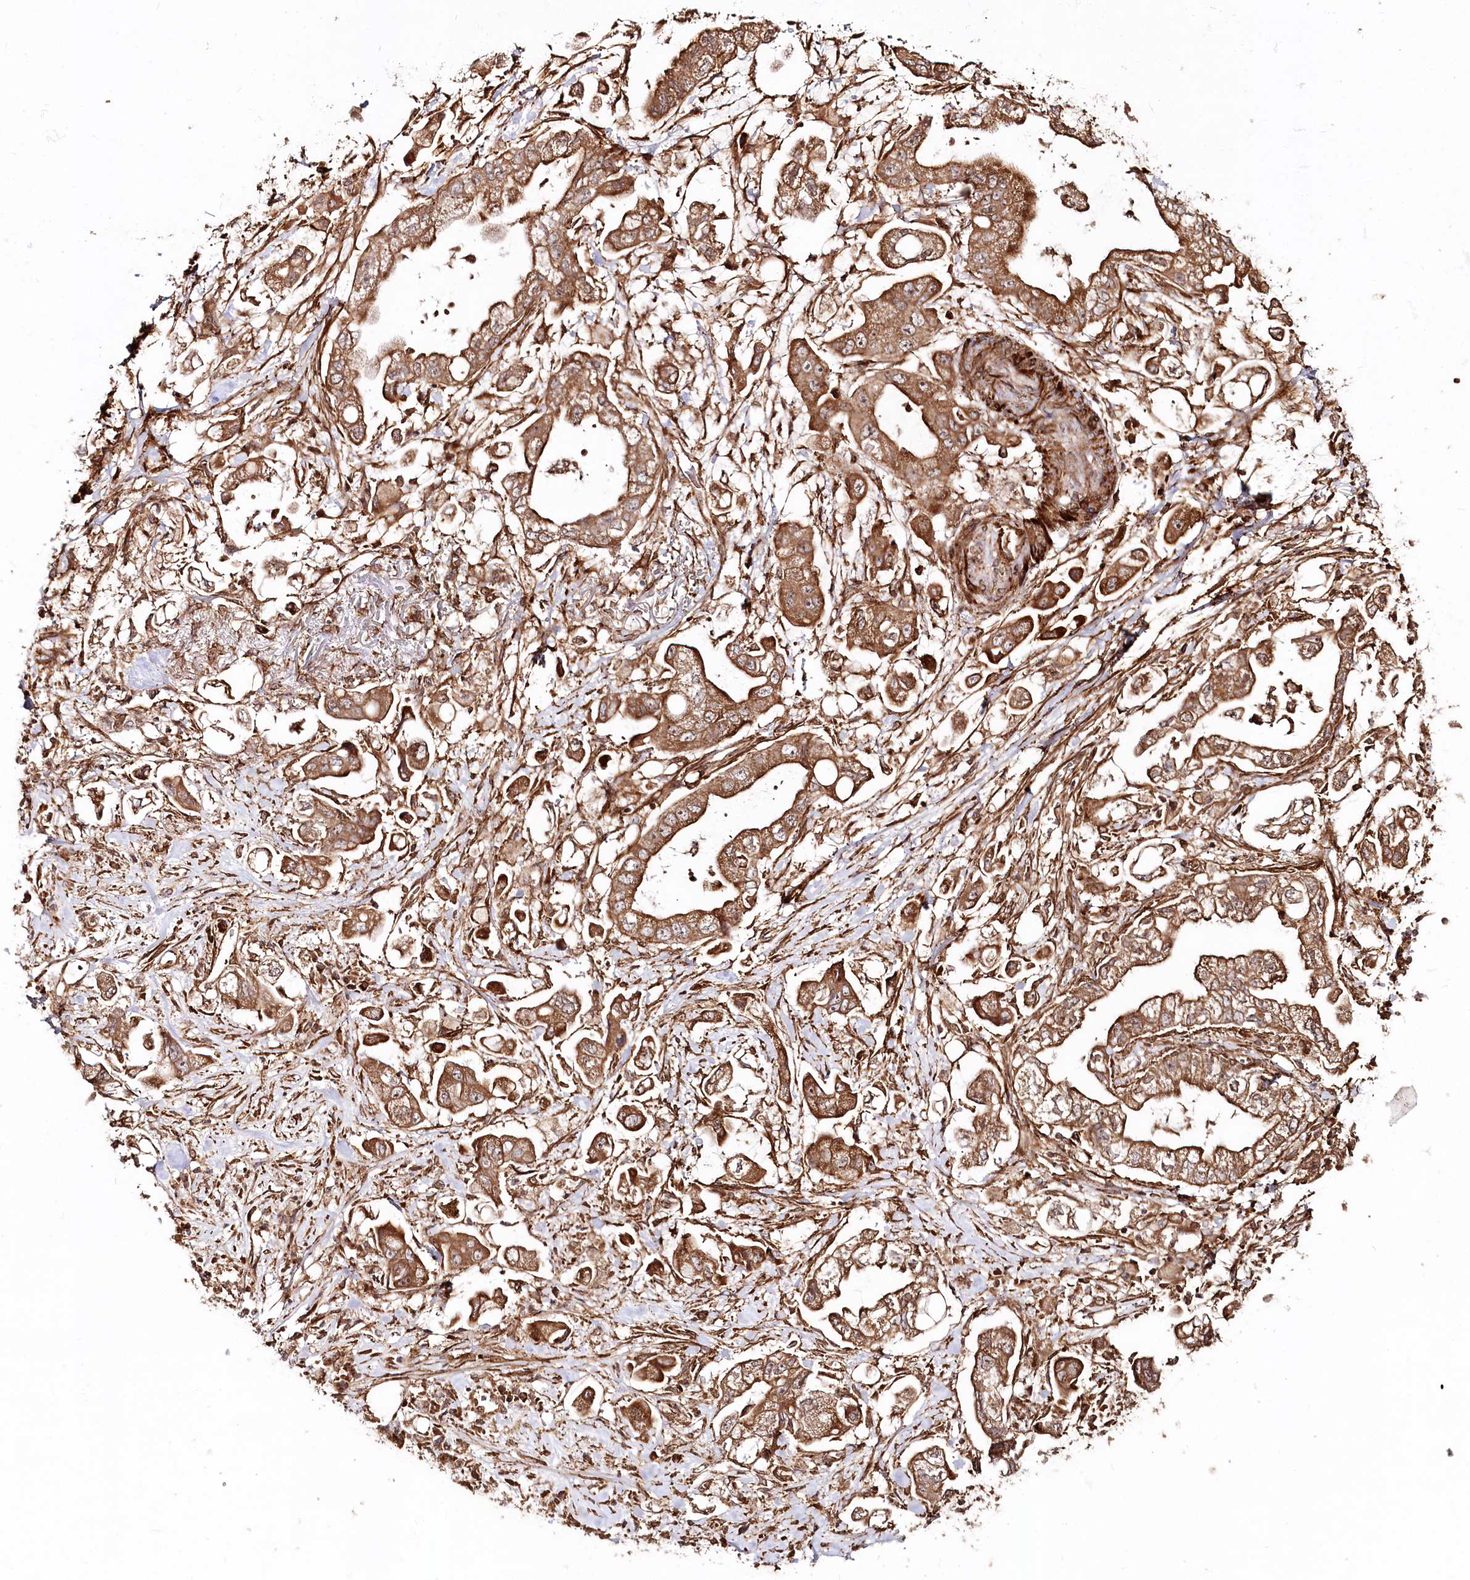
{"staining": {"intensity": "moderate", "quantity": ">75%", "location": "cytoplasmic/membranous"}, "tissue": "stomach cancer", "cell_type": "Tumor cells", "image_type": "cancer", "snomed": [{"axis": "morphology", "description": "Adenocarcinoma, NOS"}, {"axis": "topography", "description": "Stomach"}], "caption": "Tumor cells demonstrate medium levels of moderate cytoplasmic/membranous positivity in about >75% of cells in human stomach cancer.", "gene": "REXO2", "patient": {"sex": "male", "age": 62}}